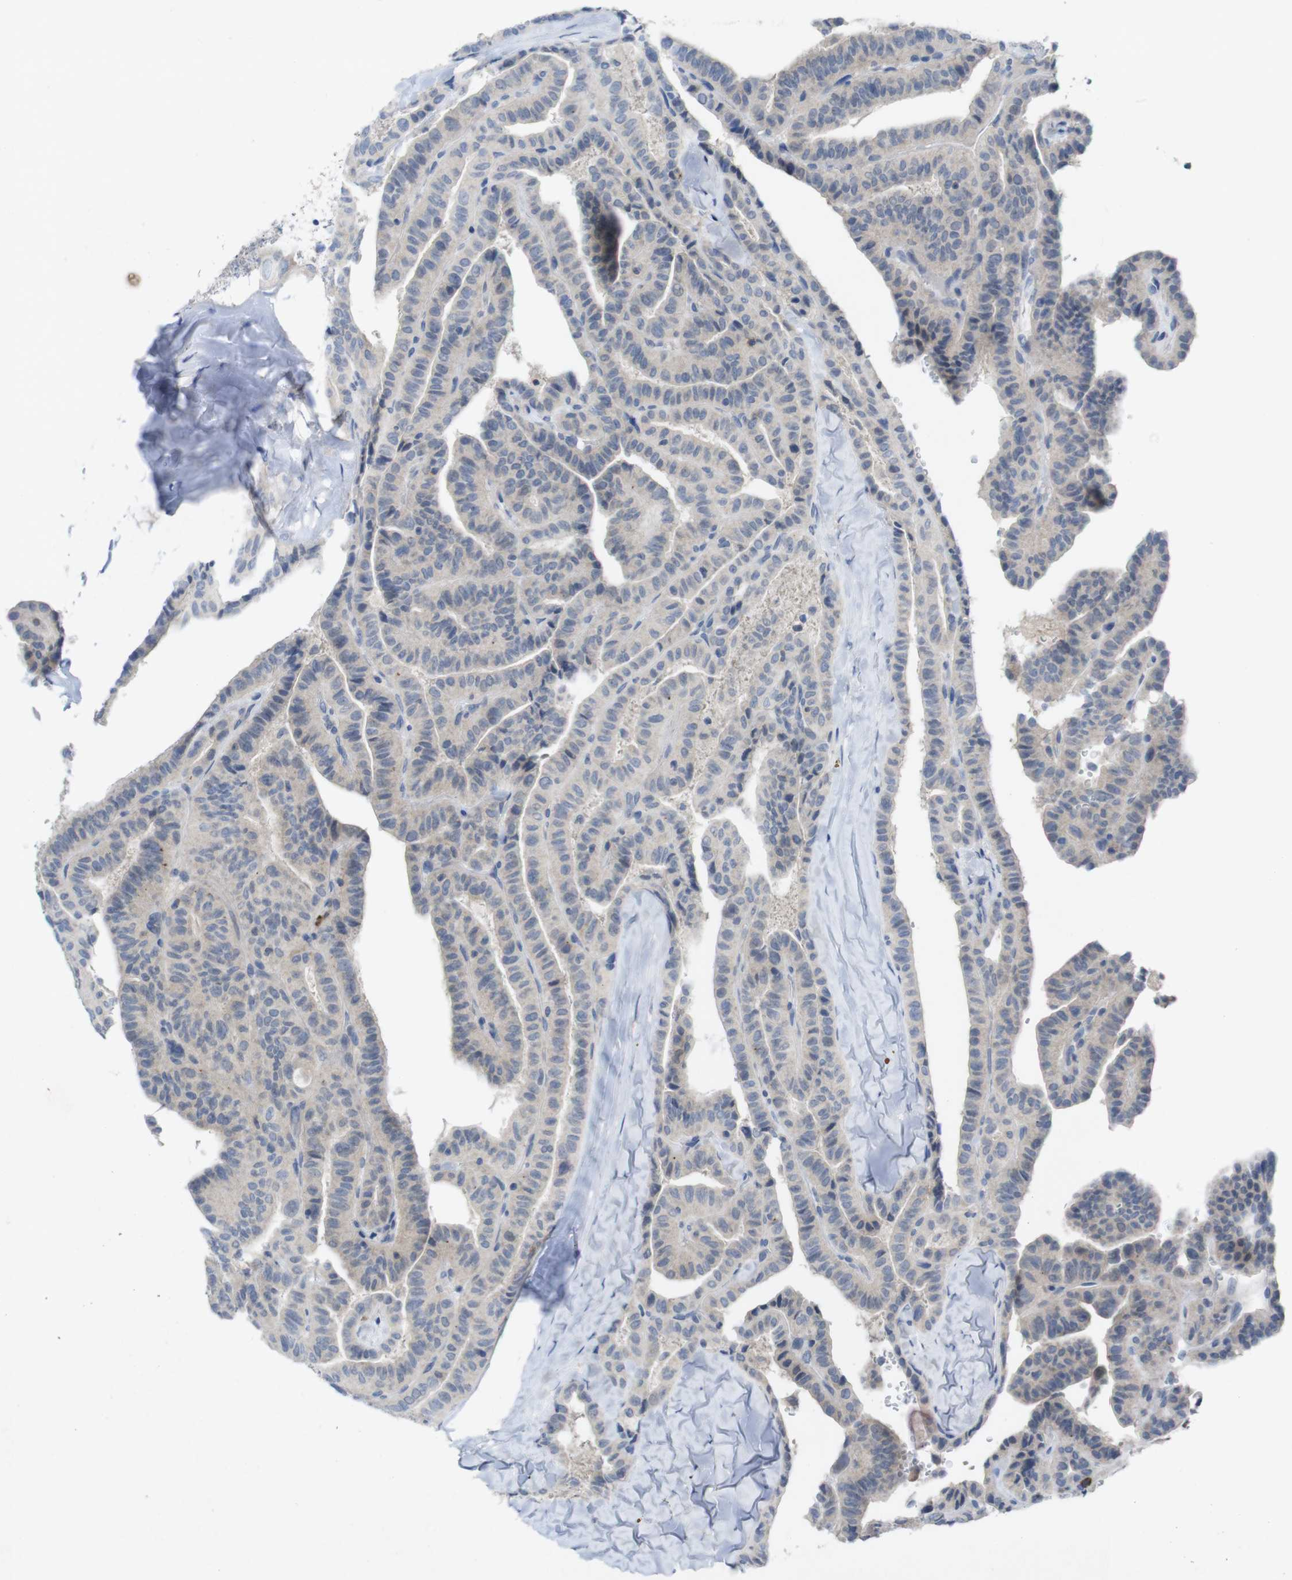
{"staining": {"intensity": "negative", "quantity": "none", "location": "none"}, "tissue": "thyroid cancer", "cell_type": "Tumor cells", "image_type": "cancer", "snomed": [{"axis": "morphology", "description": "Papillary adenocarcinoma, NOS"}, {"axis": "topography", "description": "Thyroid gland"}], "caption": "Immunohistochemistry histopathology image of thyroid papillary adenocarcinoma stained for a protein (brown), which demonstrates no expression in tumor cells.", "gene": "SLAMF7", "patient": {"sex": "male", "age": 77}}